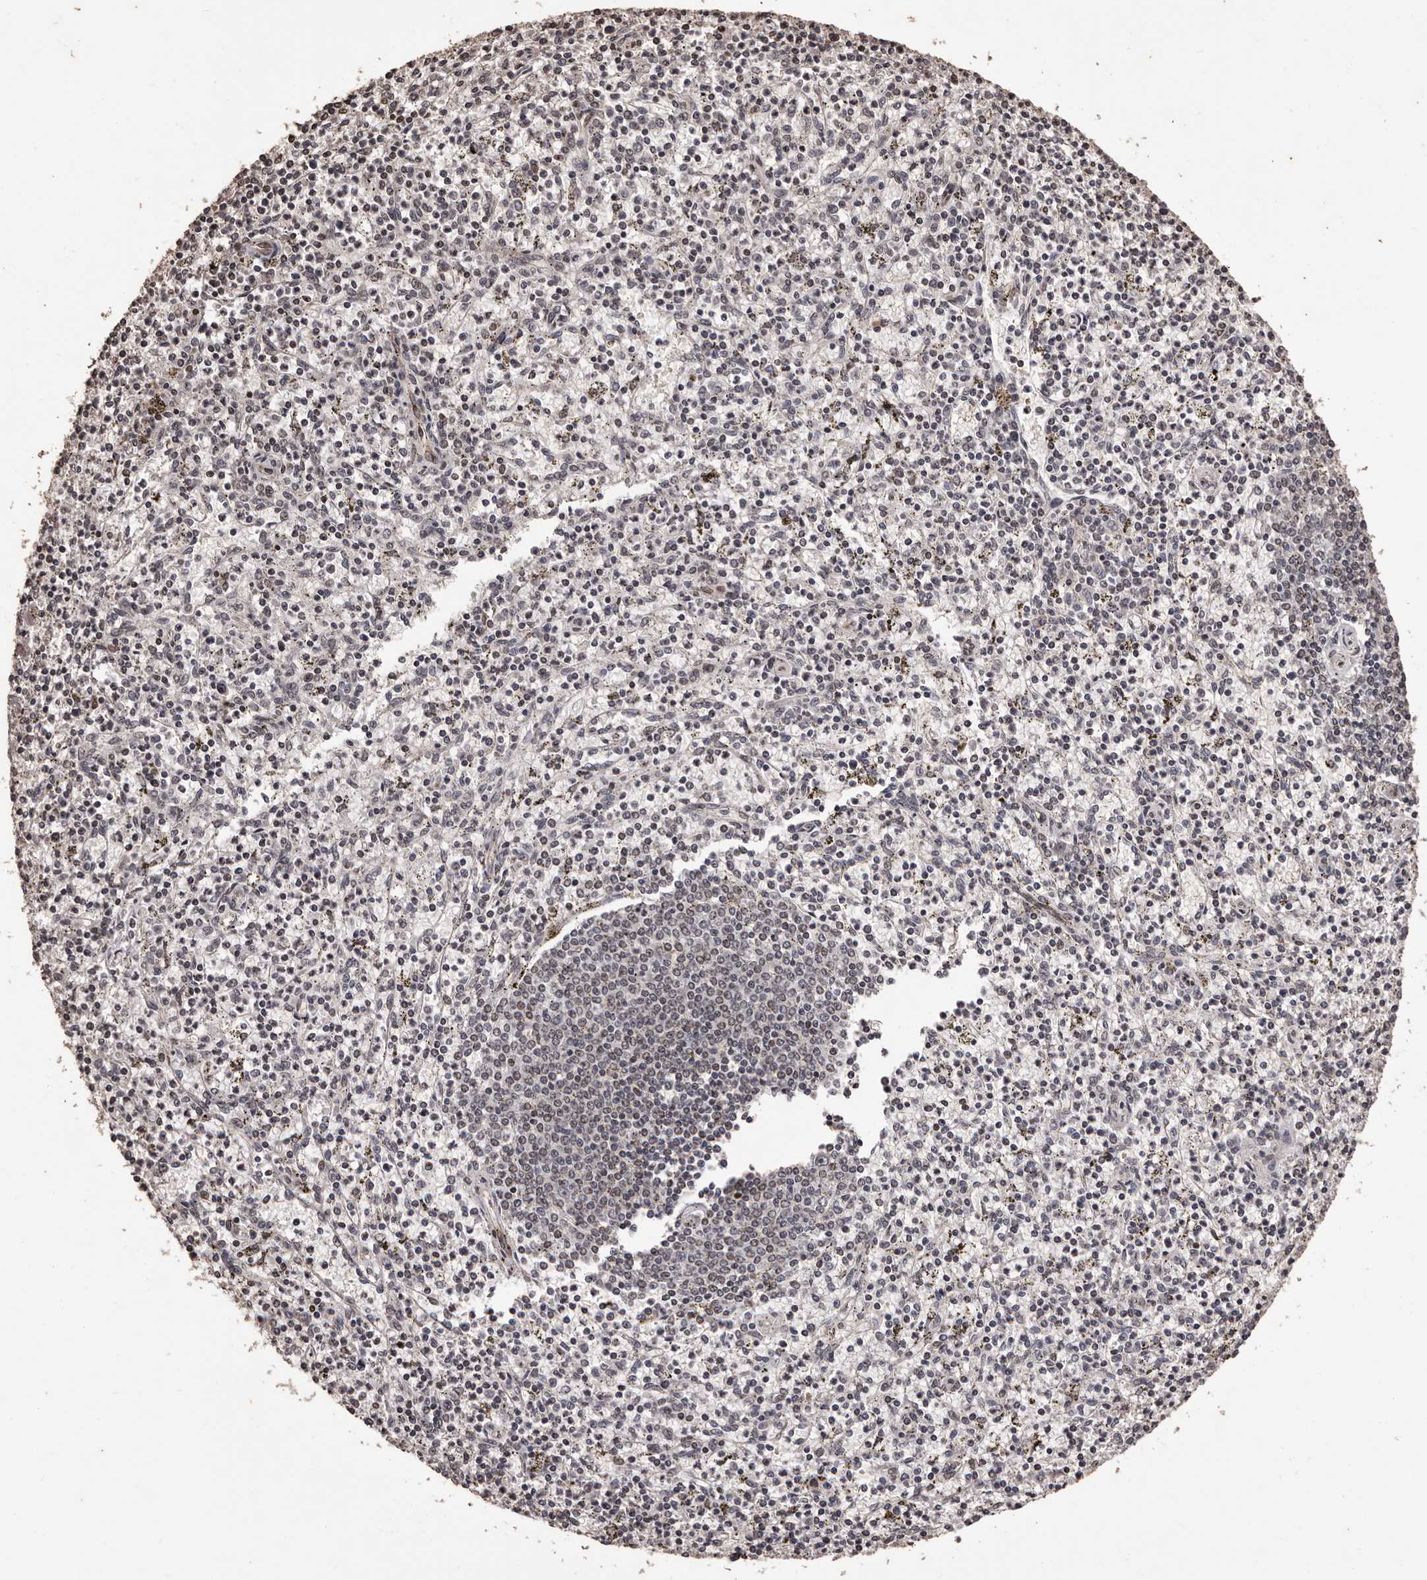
{"staining": {"intensity": "weak", "quantity": "25%-75%", "location": "cytoplasmic/membranous,nuclear"}, "tissue": "spleen", "cell_type": "Cells in red pulp", "image_type": "normal", "snomed": [{"axis": "morphology", "description": "Normal tissue, NOS"}, {"axis": "topography", "description": "Spleen"}], "caption": "High-power microscopy captured an immunohistochemistry micrograph of benign spleen, revealing weak cytoplasmic/membranous,nuclear expression in about 25%-75% of cells in red pulp.", "gene": "NAV1", "patient": {"sex": "male", "age": 72}}